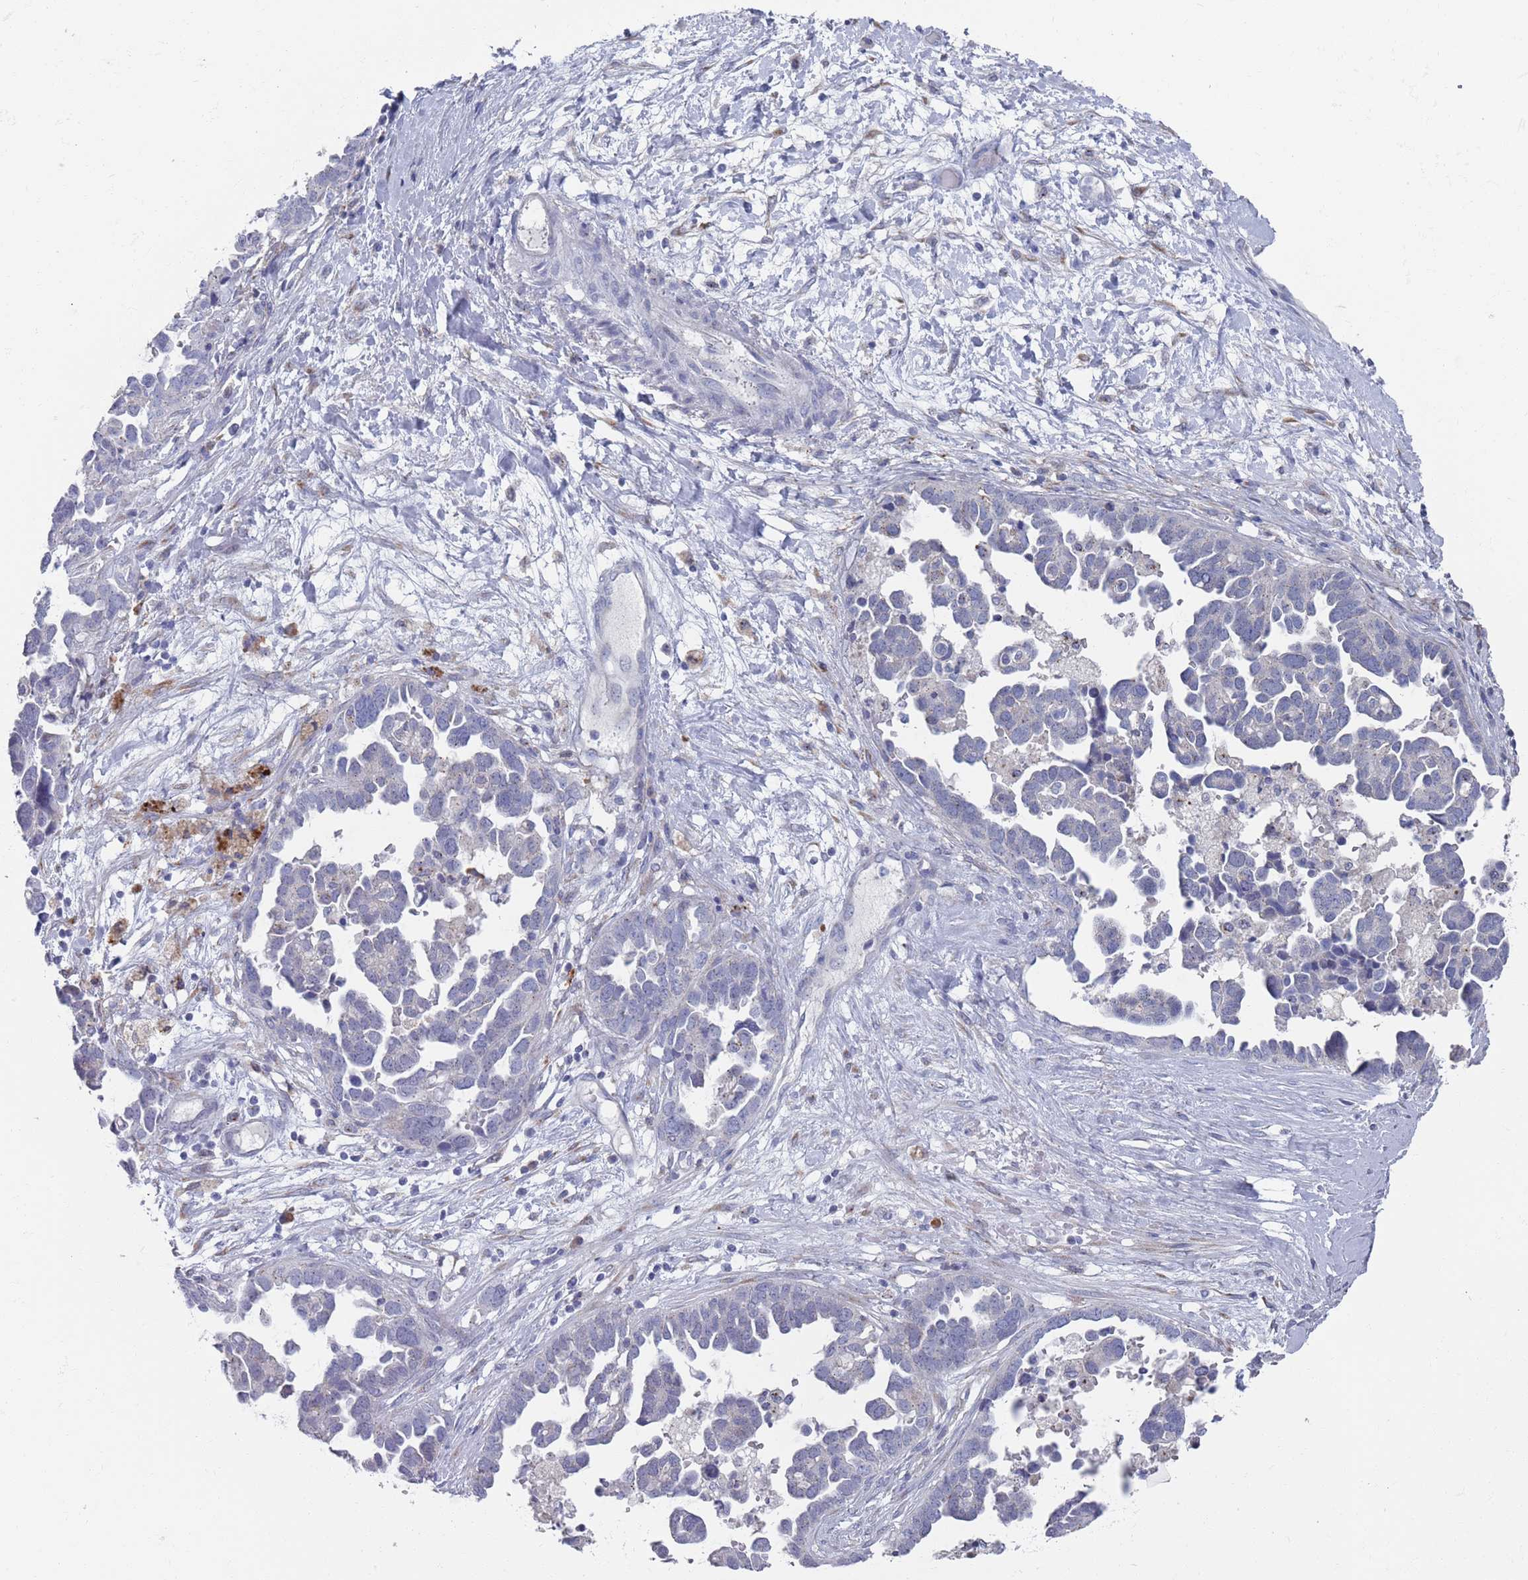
{"staining": {"intensity": "negative", "quantity": "none", "location": "none"}, "tissue": "ovarian cancer", "cell_type": "Tumor cells", "image_type": "cancer", "snomed": [{"axis": "morphology", "description": "Cystadenocarcinoma, serous, NOS"}, {"axis": "topography", "description": "Ovary"}], "caption": "High power microscopy histopathology image of an IHC micrograph of ovarian cancer (serous cystadenocarcinoma), revealing no significant staining in tumor cells. (DAB IHC visualized using brightfield microscopy, high magnification).", "gene": "MAT1A", "patient": {"sex": "female", "age": 54}}